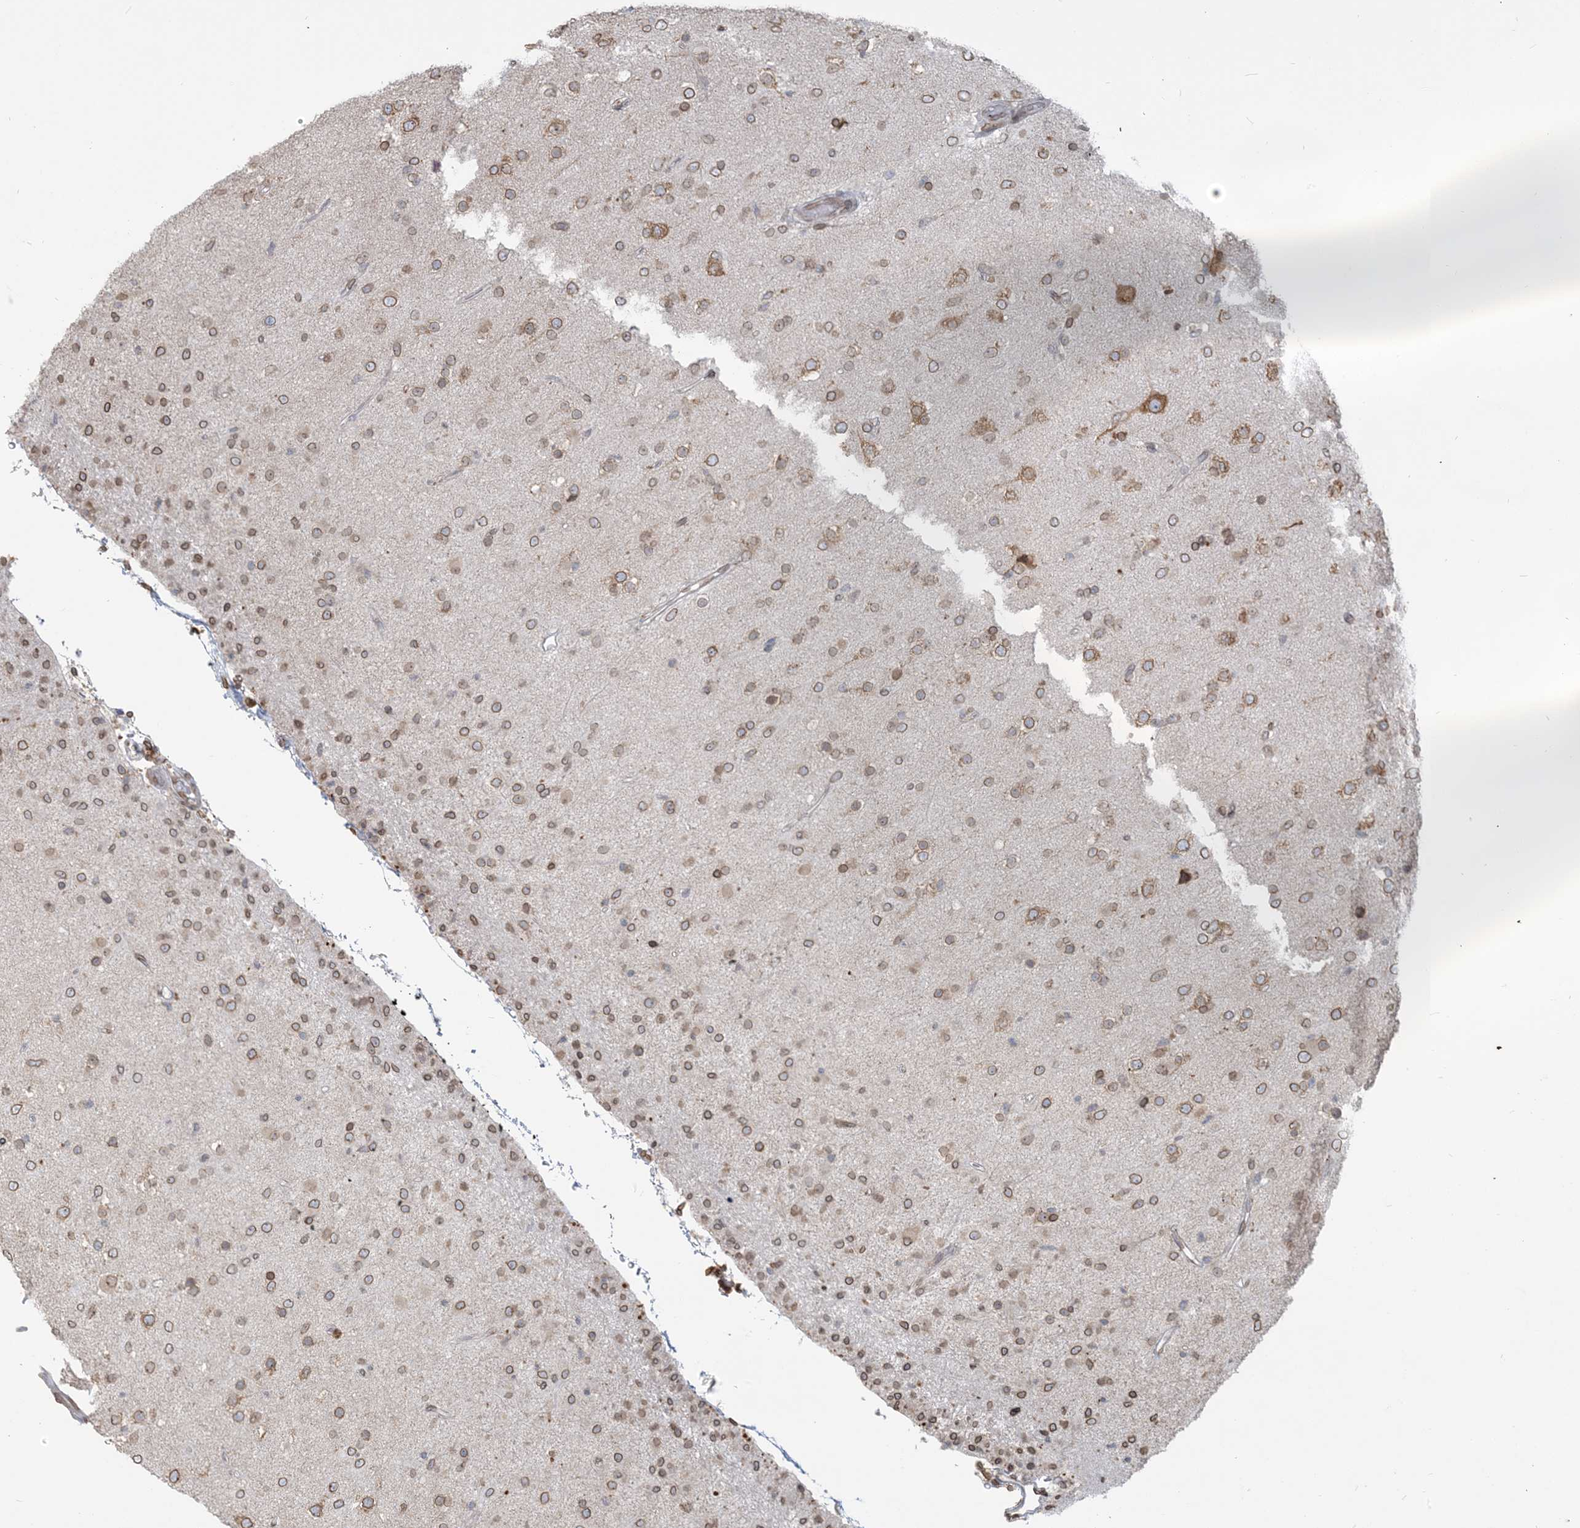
{"staining": {"intensity": "moderate", "quantity": ">75%", "location": "cytoplasmic/membranous,nuclear"}, "tissue": "glioma", "cell_type": "Tumor cells", "image_type": "cancer", "snomed": [{"axis": "morphology", "description": "Glioma, malignant, Low grade"}, {"axis": "topography", "description": "Brain"}], "caption": "DAB (3,3'-diaminobenzidine) immunohistochemical staining of human malignant glioma (low-grade) displays moderate cytoplasmic/membranous and nuclear protein expression in about >75% of tumor cells.", "gene": "WWP1", "patient": {"sex": "male", "age": 65}}